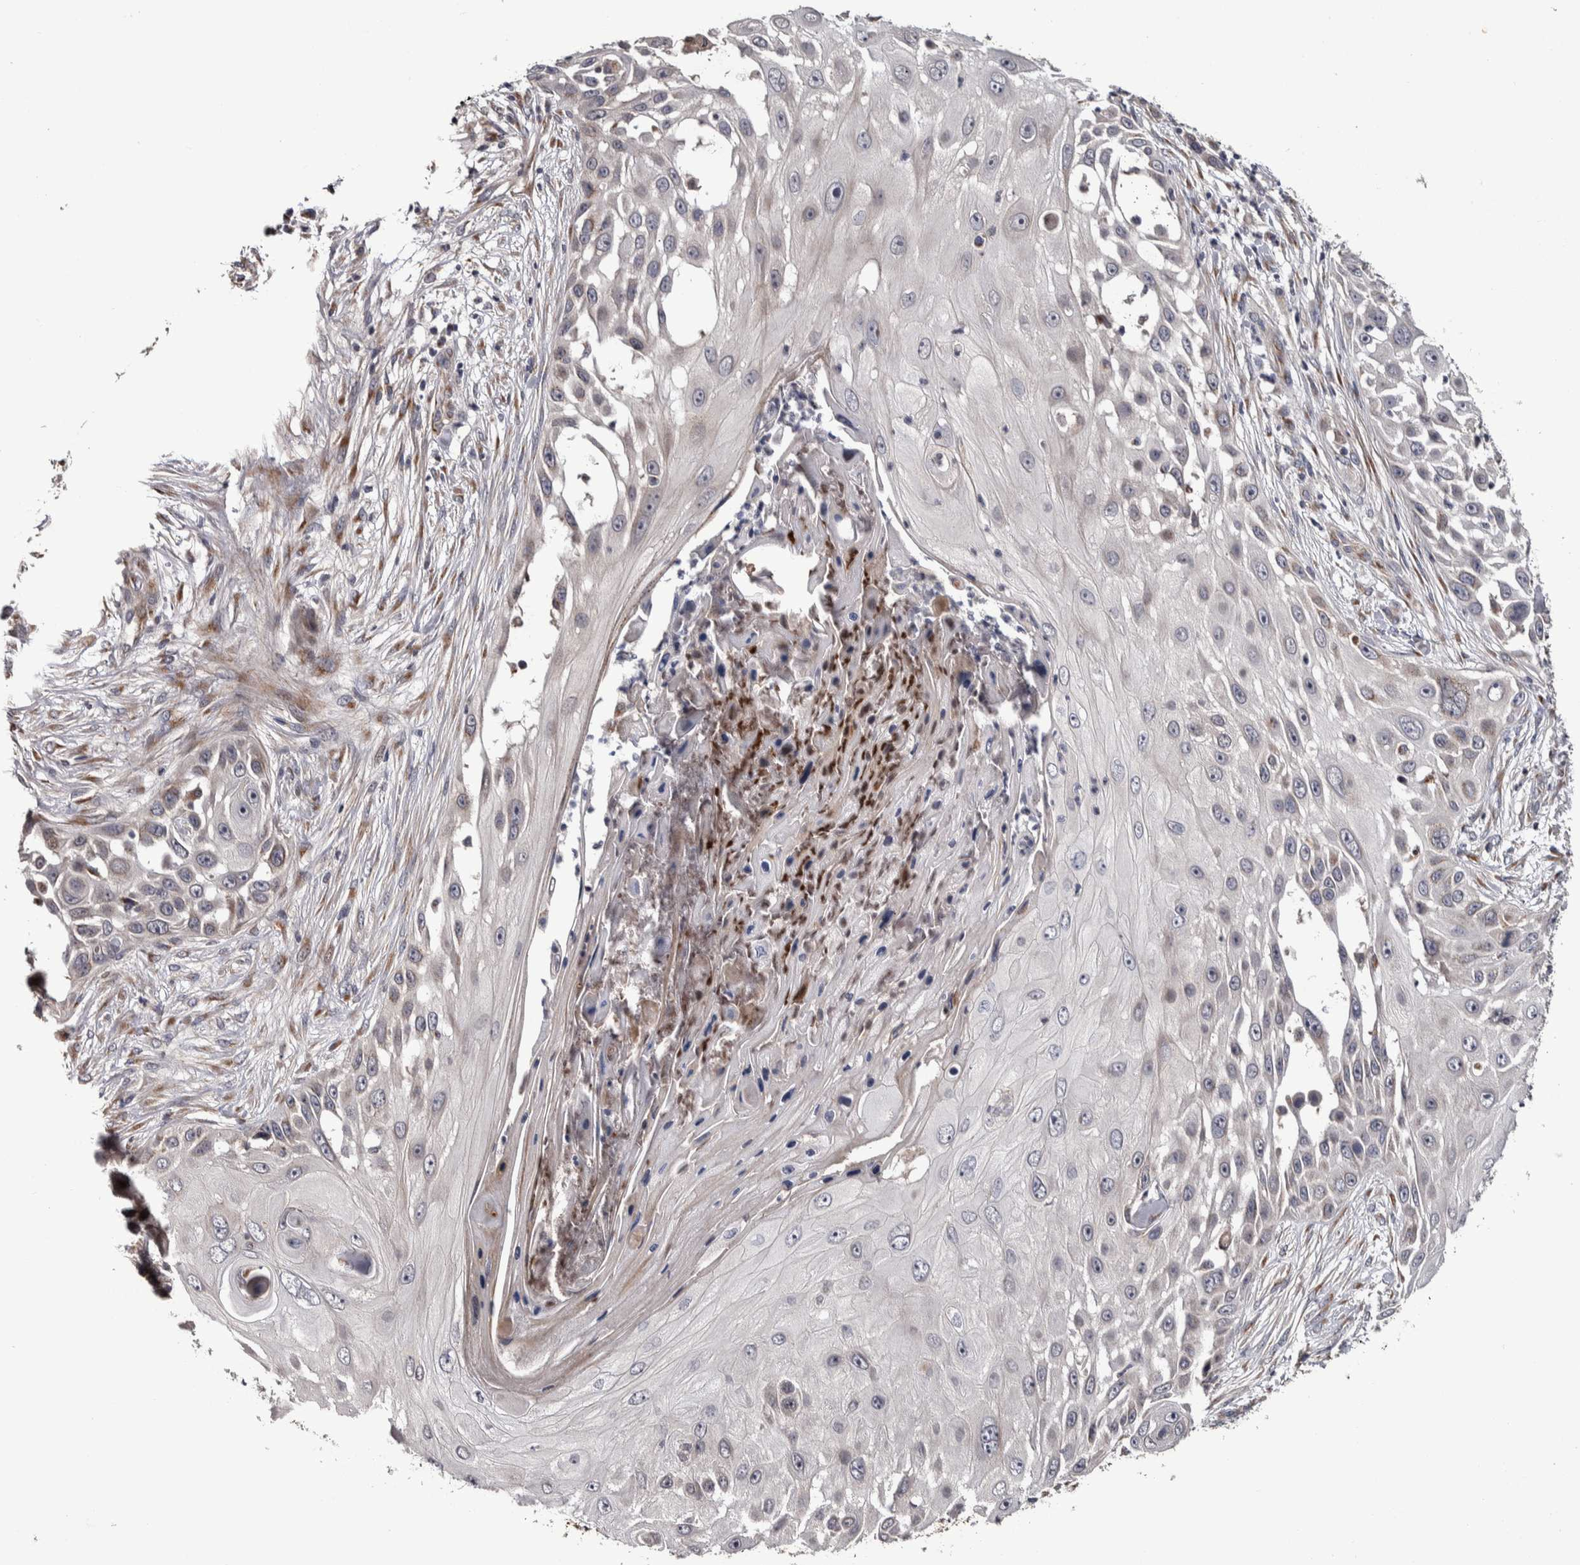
{"staining": {"intensity": "moderate", "quantity": "<25%", "location": "cytoplasmic/membranous"}, "tissue": "skin cancer", "cell_type": "Tumor cells", "image_type": "cancer", "snomed": [{"axis": "morphology", "description": "Squamous cell carcinoma, NOS"}, {"axis": "topography", "description": "Skin"}], "caption": "DAB (3,3'-diaminobenzidine) immunohistochemical staining of skin cancer (squamous cell carcinoma) exhibits moderate cytoplasmic/membranous protein staining in about <25% of tumor cells.", "gene": "CANT1", "patient": {"sex": "female", "age": 44}}